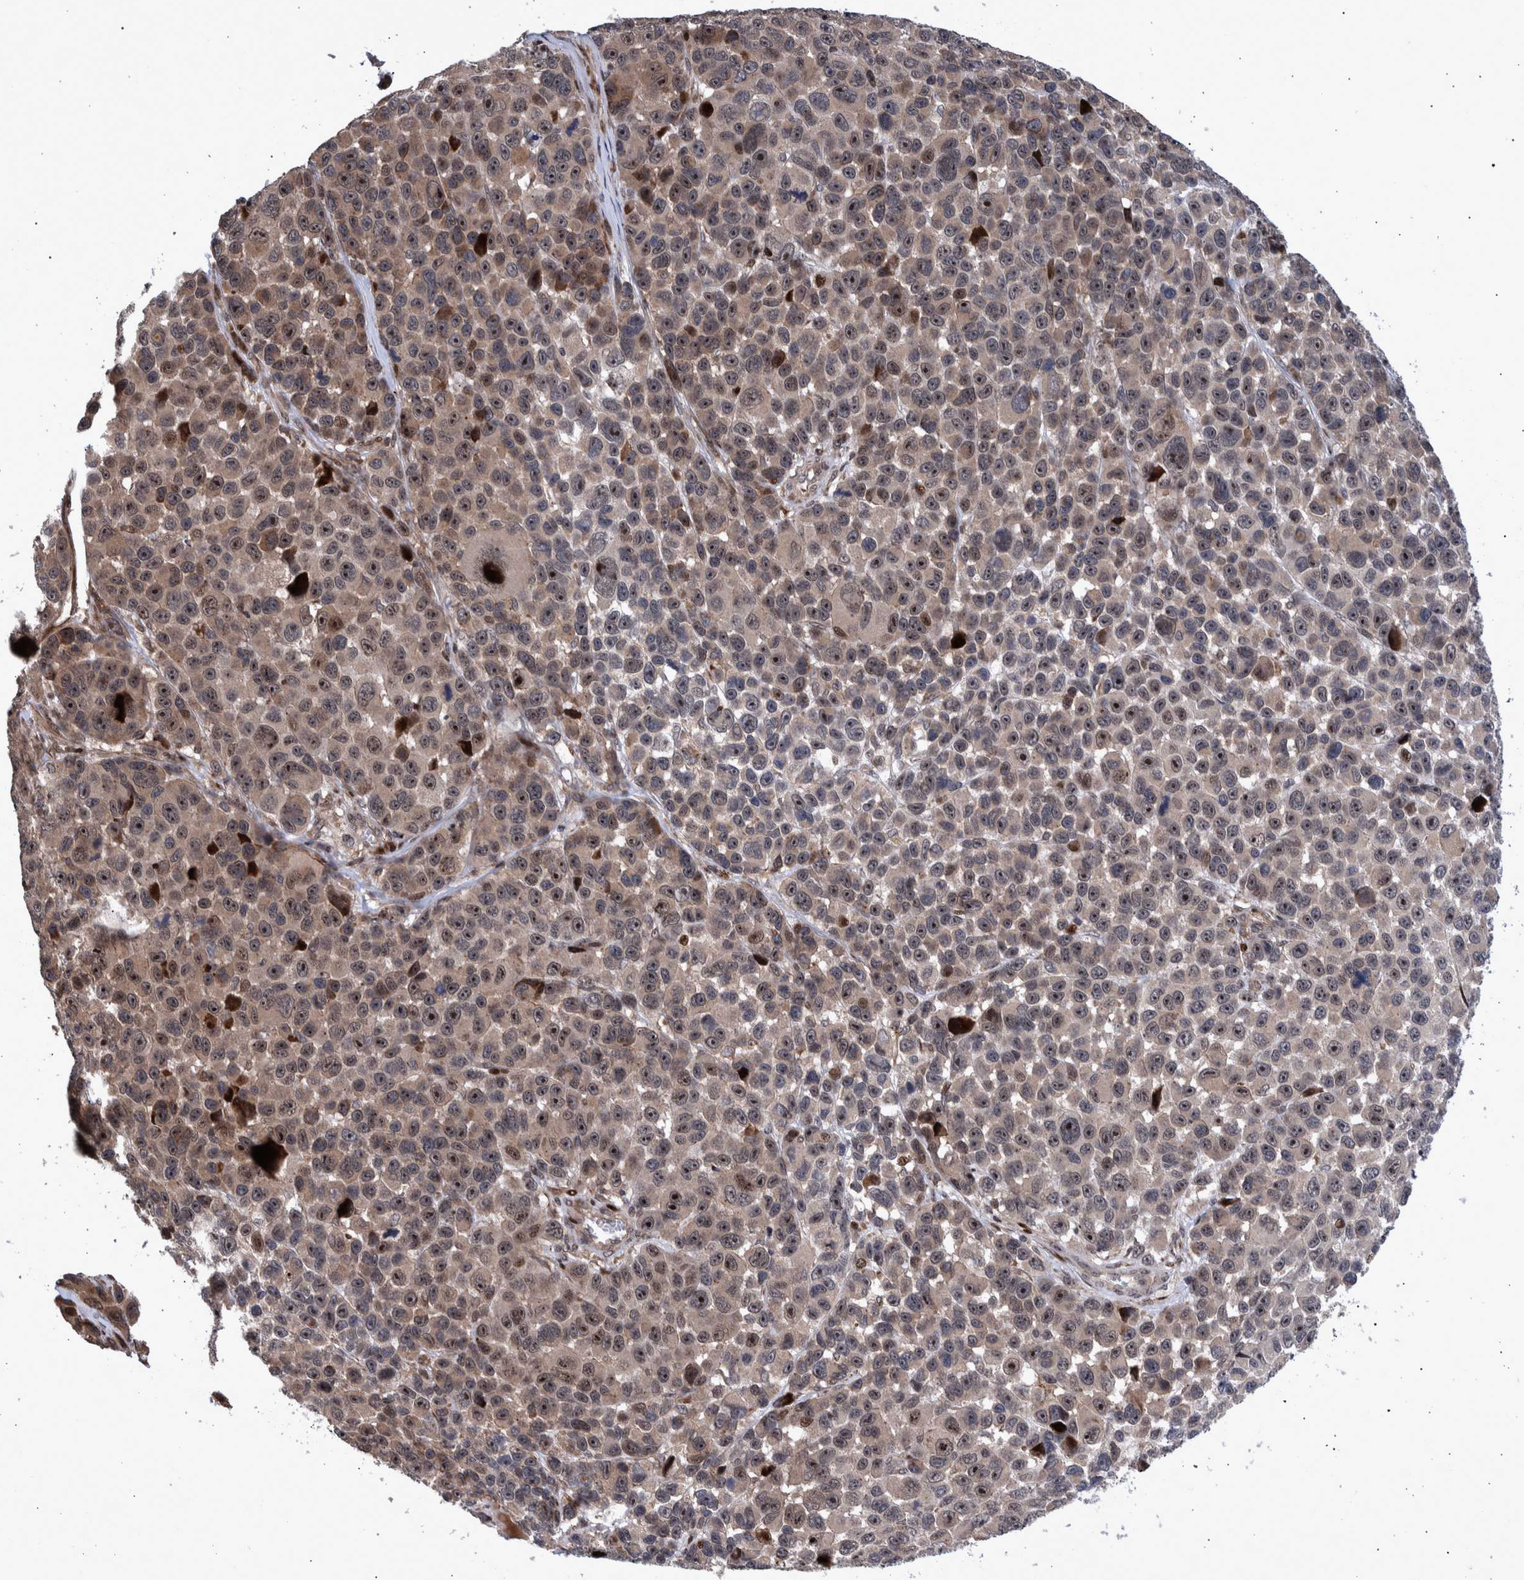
{"staining": {"intensity": "weak", "quantity": ">75%", "location": "cytoplasmic/membranous,nuclear"}, "tissue": "melanoma", "cell_type": "Tumor cells", "image_type": "cancer", "snomed": [{"axis": "morphology", "description": "Malignant melanoma, NOS"}, {"axis": "topography", "description": "Skin"}], "caption": "Melanoma was stained to show a protein in brown. There is low levels of weak cytoplasmic/membranous and nuclear staining in approximately >75% of tumor cells. (Stains: DAB in brown, nuclei in blue, Microscopy: brightfield microscopy at high magnification).", "gene": "SHISA6", "patient": {"sex": "male", "age": 53}}